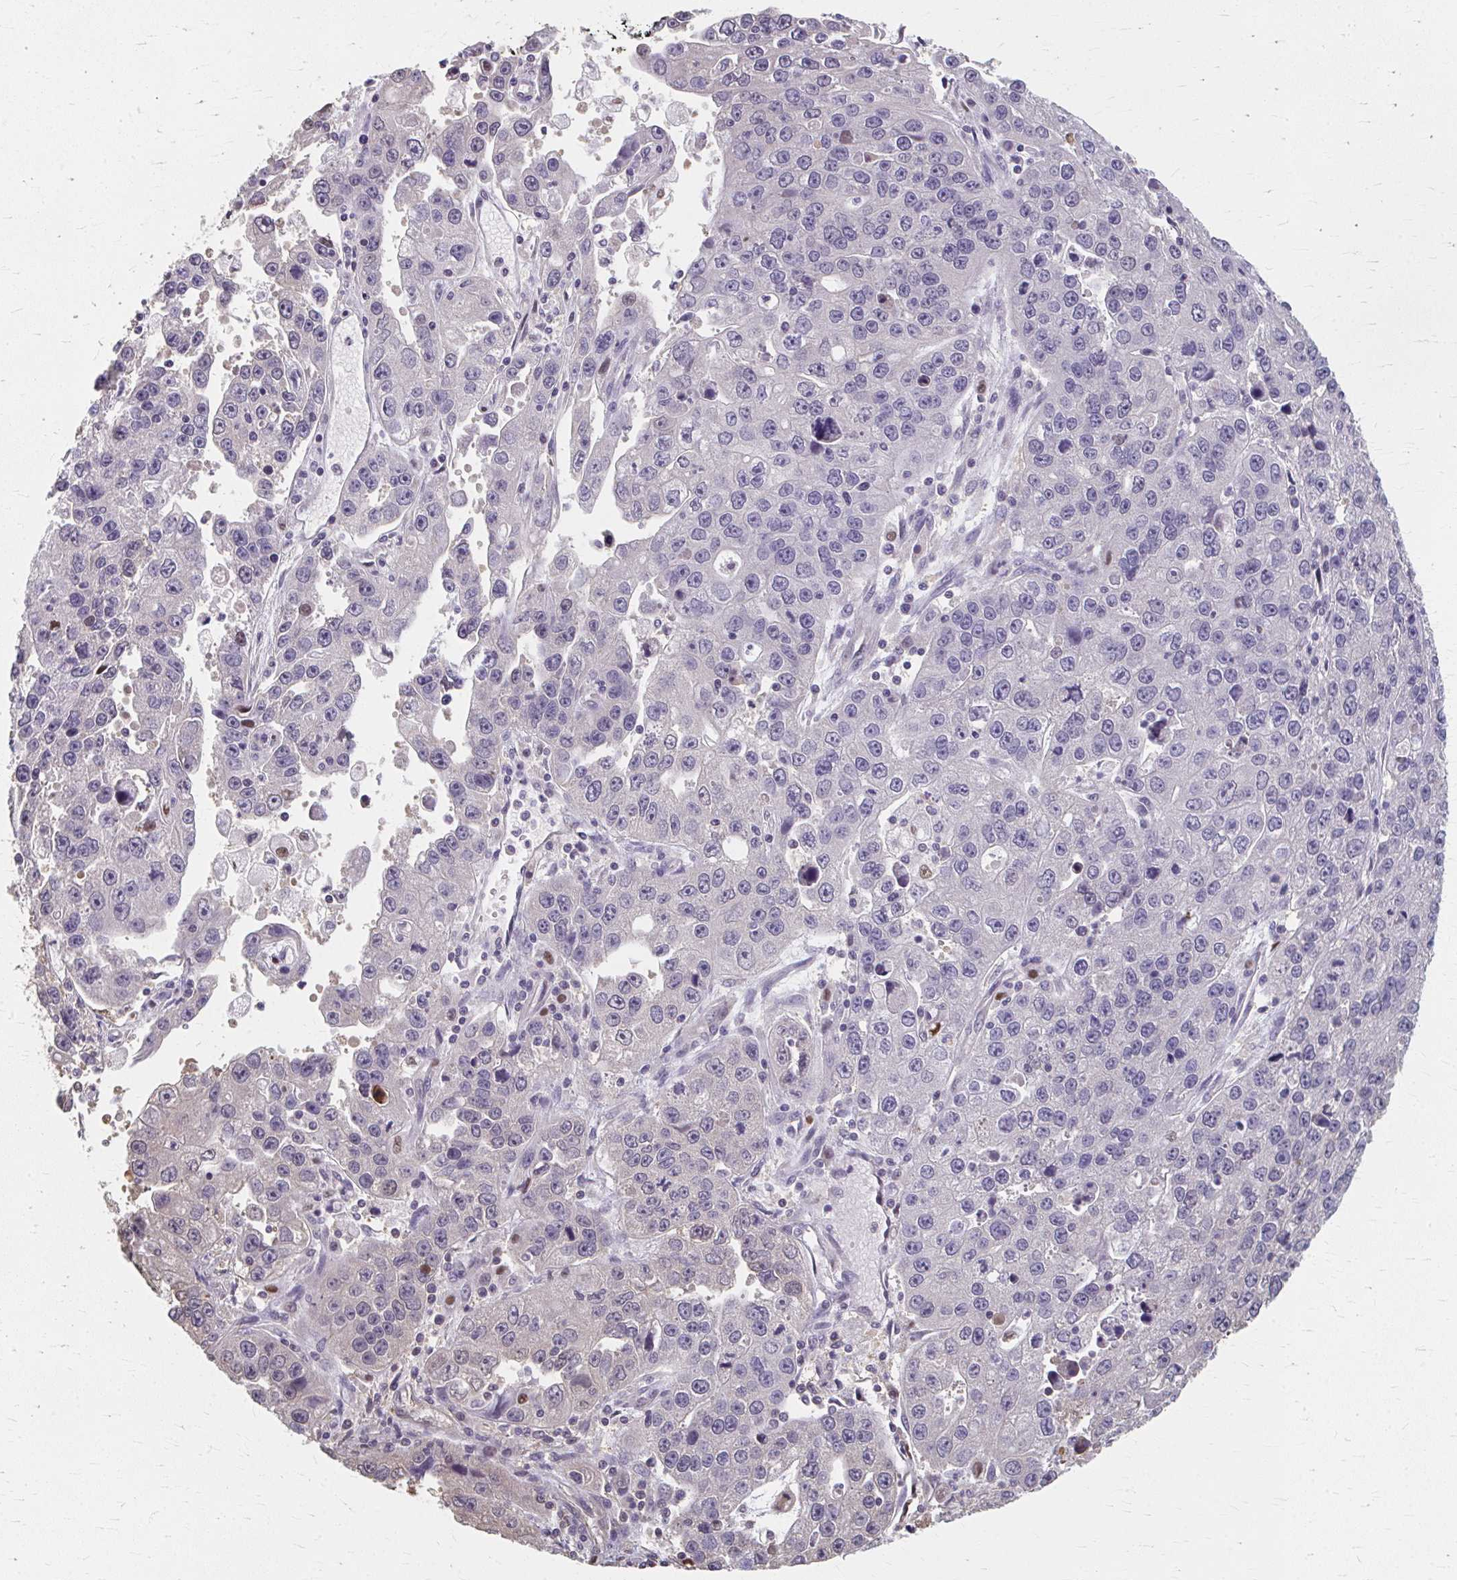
{"staining": {"intensity": "negative", "quantity": "none", "location": "none"}, "tissue": "endometrial cancer", "cell_type": "Tumor cells", "image_type": "cancer", "snomed": [{"axis": "morphology", "description": "Adenocarcinoma, NOS"}, {"axis": "topography", "description": "Uterus"}], "caption": "The histopathology image reveals no staining of tumor cells in endometrial cancer. The staining is performed using DAB (3,3'-diaminobenzidine) brown chromogen with nuclei counter-stained in using hematoxylin.", "gene": "RABGAP1L", "patient": {"sex": "female", "age": 62}}